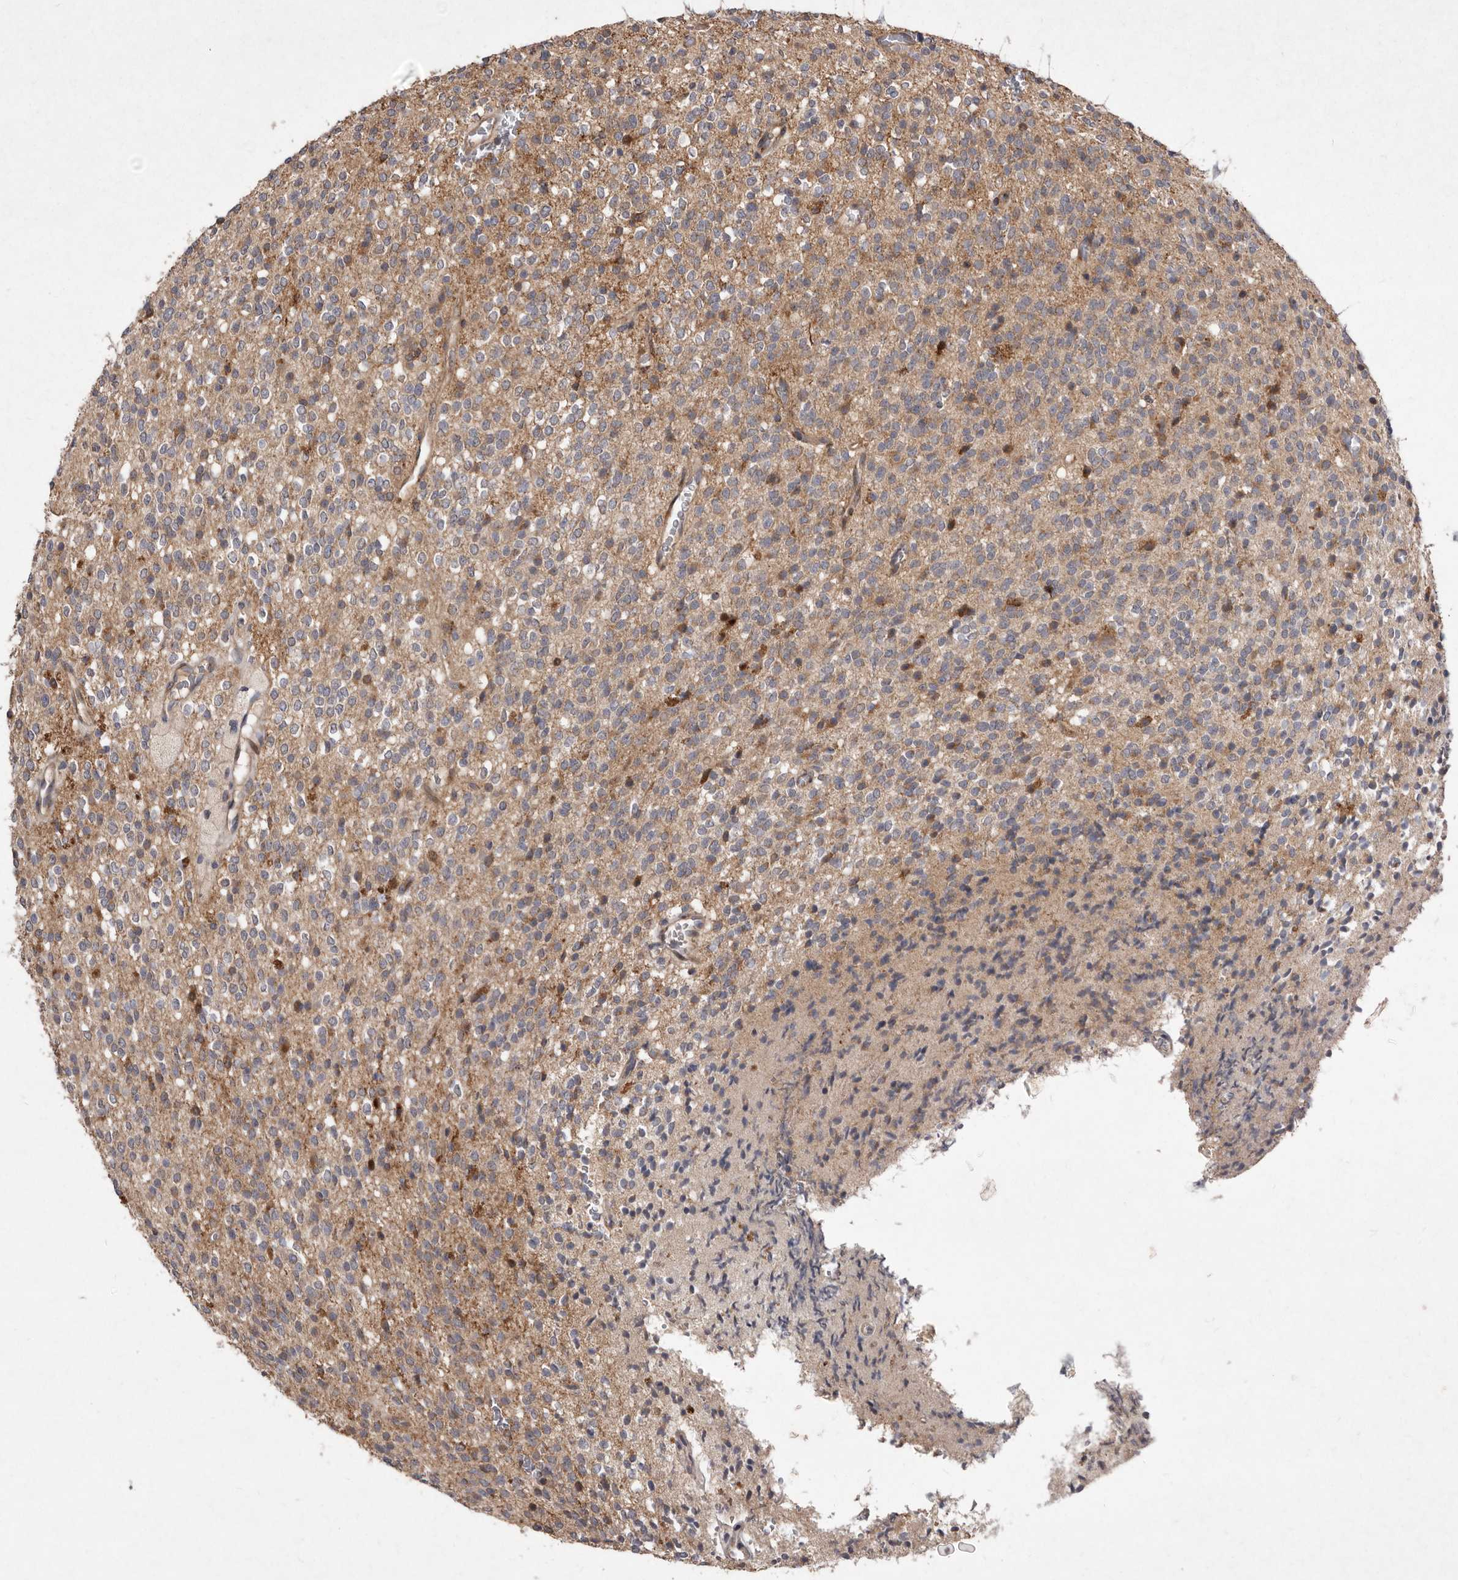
{"staining": {"intensity": "weak", "quantity": ">75%", "location": "cytoplasmic/membranous"}, "tissue": "glioma", "cell_type": "Tumor cells", "image_type": "cancer", "snomed": [{"axis": "morphology", "description": "Glioma, malignant, High grade"}, {"axis": "topography", "description": "Brain"}], "caption": "Malignant high-grade glioma tissue exhibits weak cytoplasmic/membranous staining in about >75% of tumor cells, visualized by immunohistochemistry.", "gene": "FLAD1", "patient": {"sex": "male", "age": 34}}